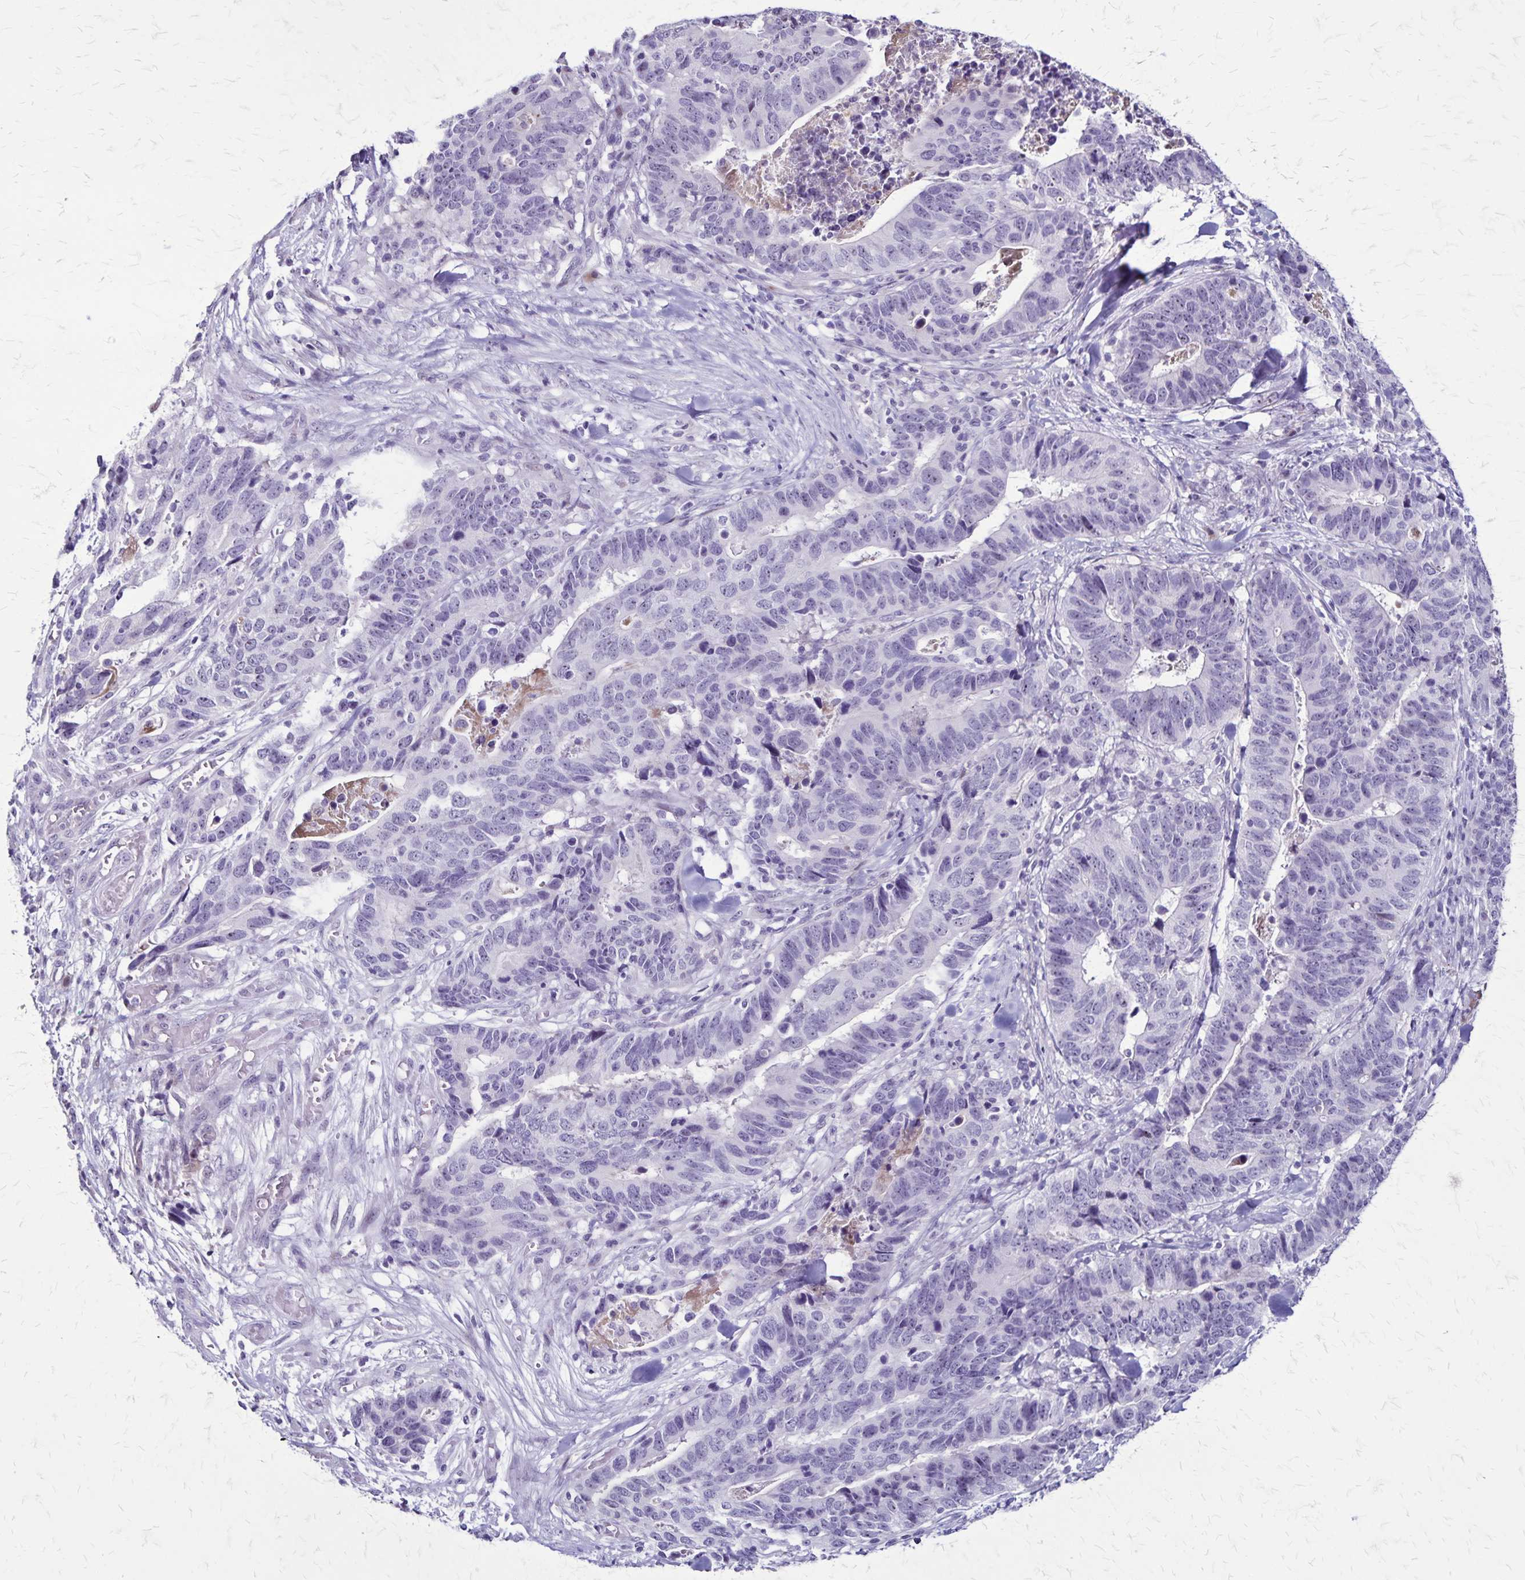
{"staining": {"intensity": "negative", "quantity": "none", "location": "none"}, "tissue": "stomach cancer", "cell_type": "Tumor cells", "image_type": "cancer", "snomed": [{"axis": "morphology", "description": "Adenocarcinoma, NOS"}, {"axis": "topography", "description": "Stomach, upper"}], "caption": "Tumor cells show no significant protein positivity in stomach cancer (adenocarcinoma).", "gene": "OR51B5", "patient": {"sex": "female", "age": 67}}